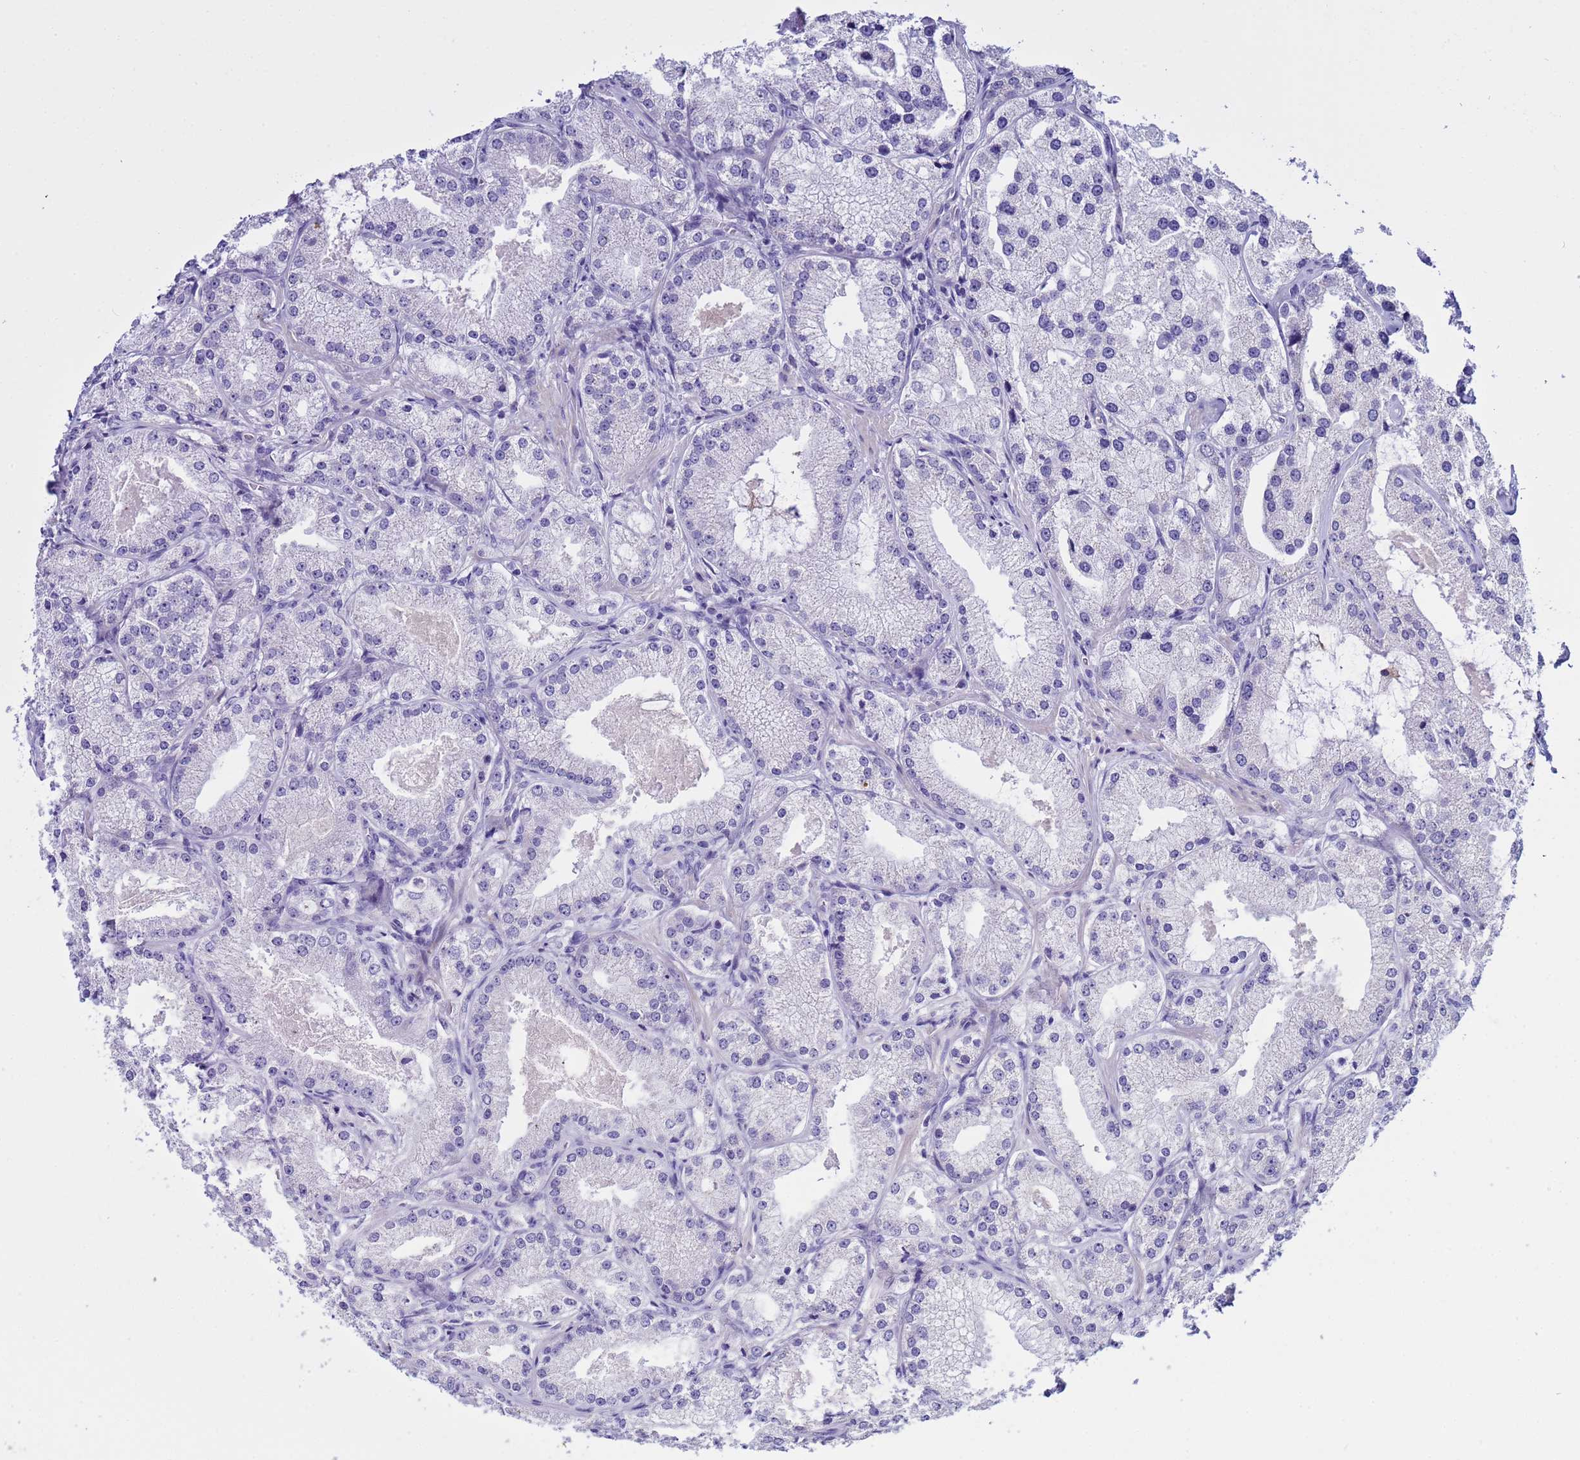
{"staining": {"intensity": "negative", "quantity": "none", "location": "none"}, "tissue": "prostate cancer", "cell_type": "Tumor cells", "image_type": "cancer", "snomed": [{"axis": "morphology", "description": "Adenocarcinoma, Low grade"}, {"axis": "topography", "description": "Prostate"}], "caption": "IHC histopathology image of human prostate adenocarcinoma (low-grade) stained for a protein (brown), which displays no positivity in tumor cells.", "gene": "IGSF11", "patient": {"sex": "male", "age": 69}}